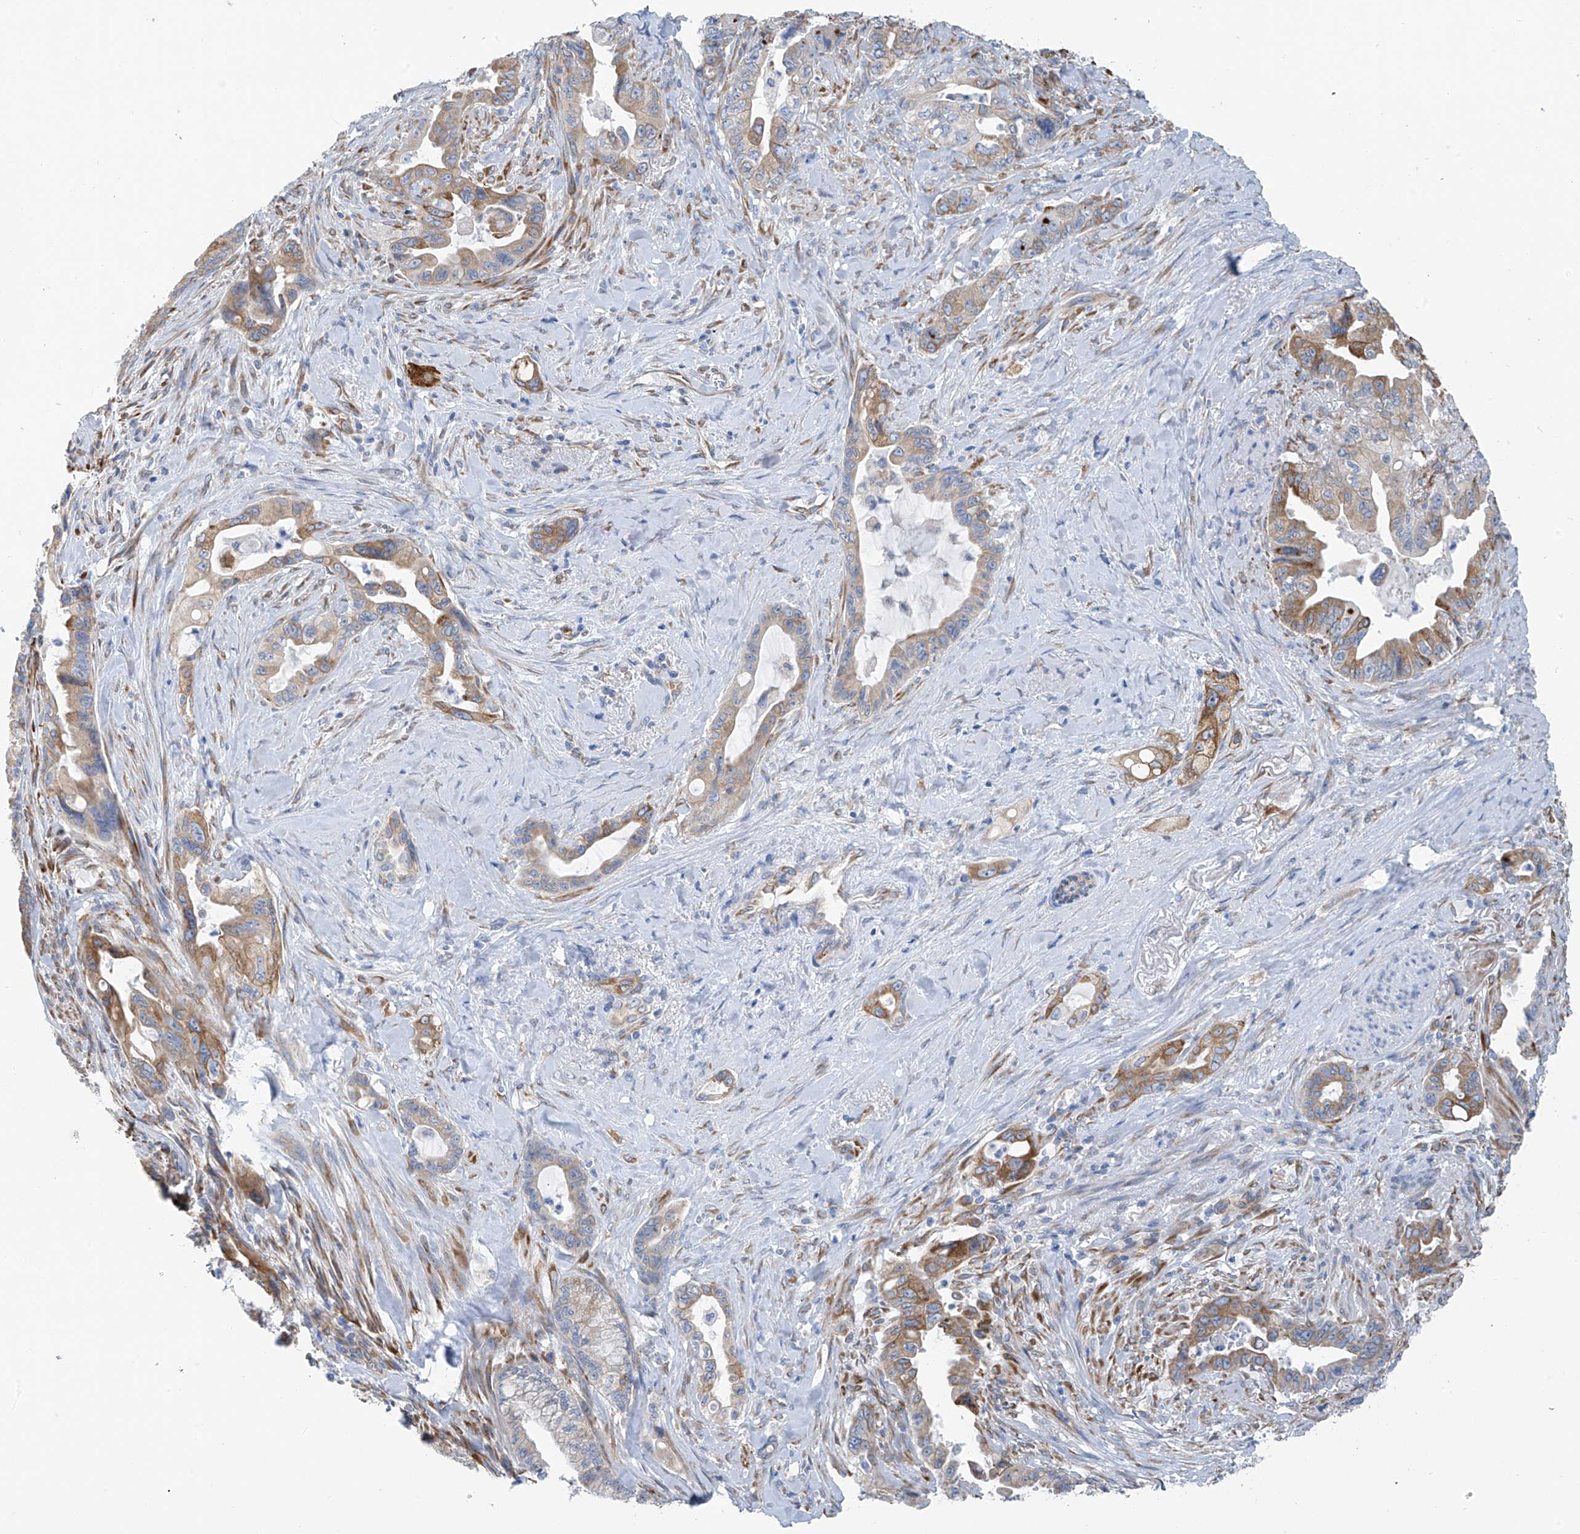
{"staining": {"intensity": "moderate", "quantity": ">75%", "location": "cytoplasmic/membranous"}, "tissue": "pancreatic cancer", "cell_type": "Tumor cells", "image_type": "cancer", "snomed": [{"axis": "morphology", "description": "Adenocarcinoma, NOS"}, {"axis": "topography", "description": "Pancreas"}], "caption": "Protein analysis of pancreatic cancer (adenocarcinoma) tissue displays moderate cytoplasmic/membranous expression in approximately >75% of tumor cells.", "gene": "RCN2", "patient": {"sex": "male", "age": 70}}